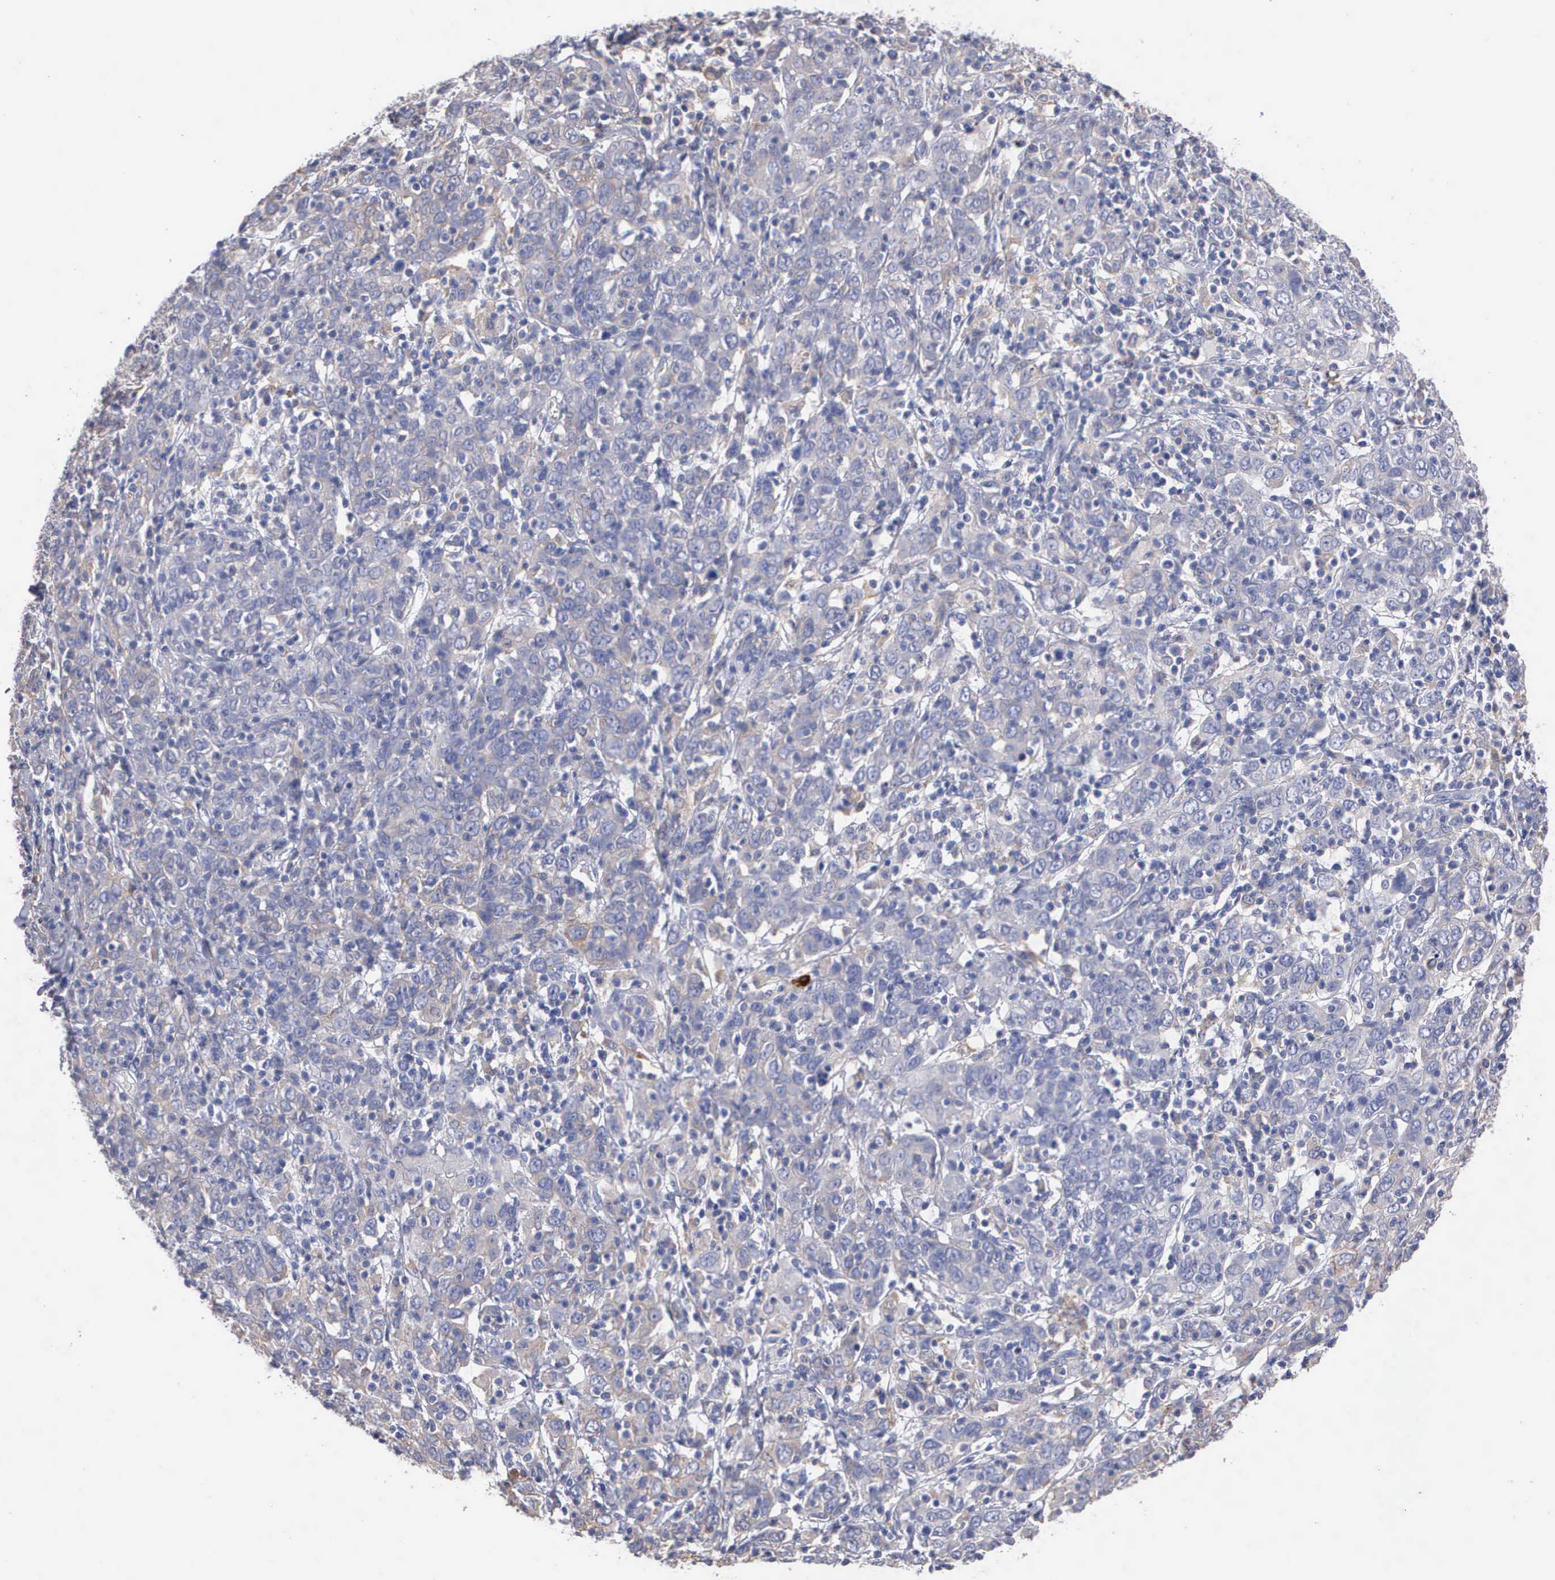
{"staining": {"intensity": "negative", "quantity": "none", "location": "none"}, "tissue": "cervical cancer", "cell_type": "Tumor cells", "image_type": "cancer", "snomed": [{"axis": "morphology", "description": "Normal tissue, NOS"}, {"axis": "morphology", "description": "Squamous cell carcinoma, NOS"}, {"axis": "topography", "description": "Cervix"}], "caption": "High power microscopy histopathology image of an immunohistochemistry (IHC) histopathology image of cervical cancer, revealing no significant expression in tumor cells.", "gene": "PTGS2", "patient": {"sex": "female", "age": 67}}